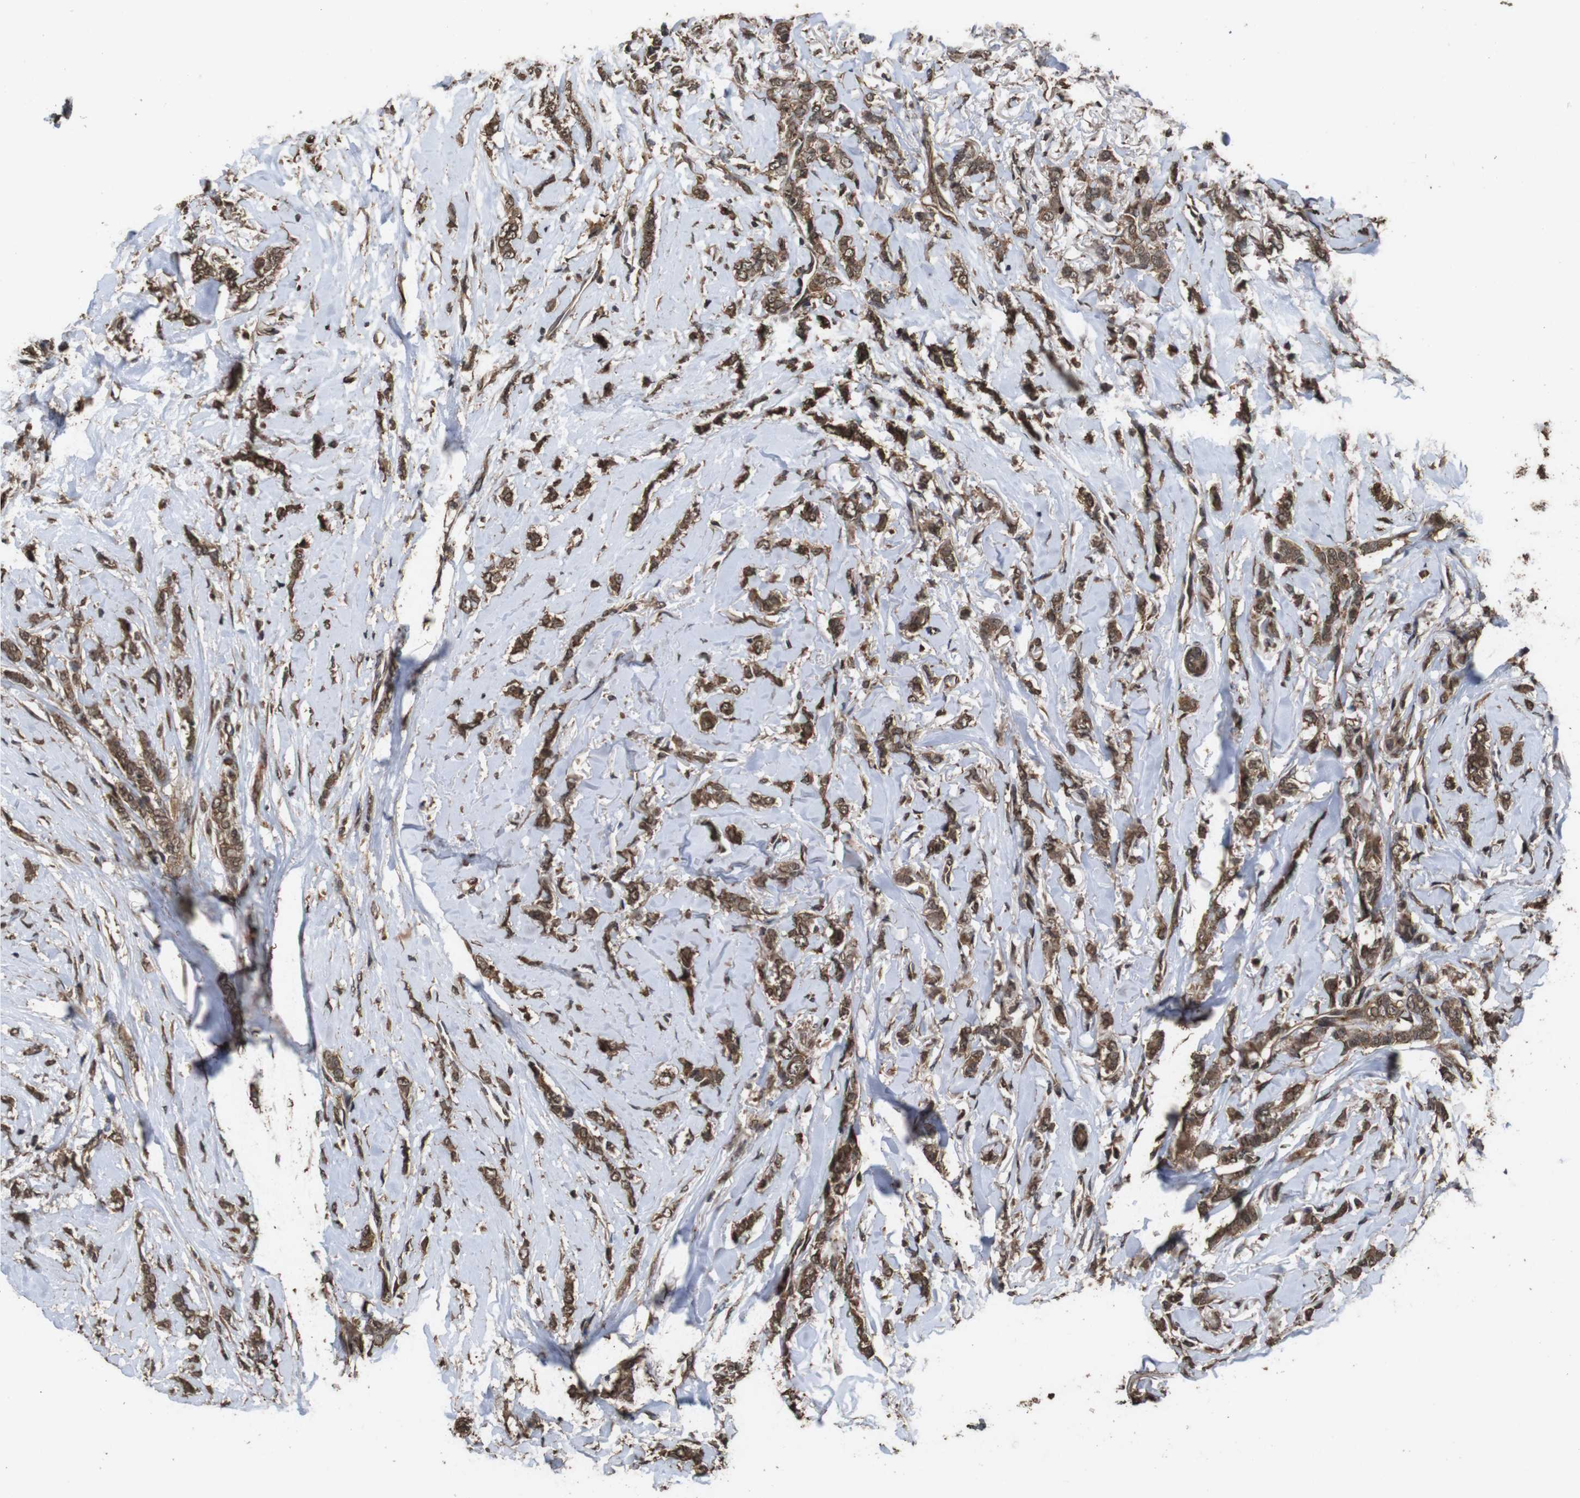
{"staining": {"intensity": "strong", "quantity": ">75%", "location": "cytoplasmic/membranous,nuclear"}, "tissue": "breast cancer", "cell_type": "Tumor cells", "image_type": "cancer", "snomed": [{"axis": "morphology", "description": "Lobular carcinoma"}, {"axis": "topography", "description": "Skin"}, {"axis": "topography", "description": "Breast"}], "caption": "This micrograph demonstrates lobular carcinoma (breast) stained with immunohistochemistry (IHC) to label a protein in brown. The cytoplasmic/membranous and nuclear of tumor cells show strong positivity for the protein. Nuclei are counter-stained blue.", "gene": "RRAS2", "patient": {"sex": "female", "age": 46}}